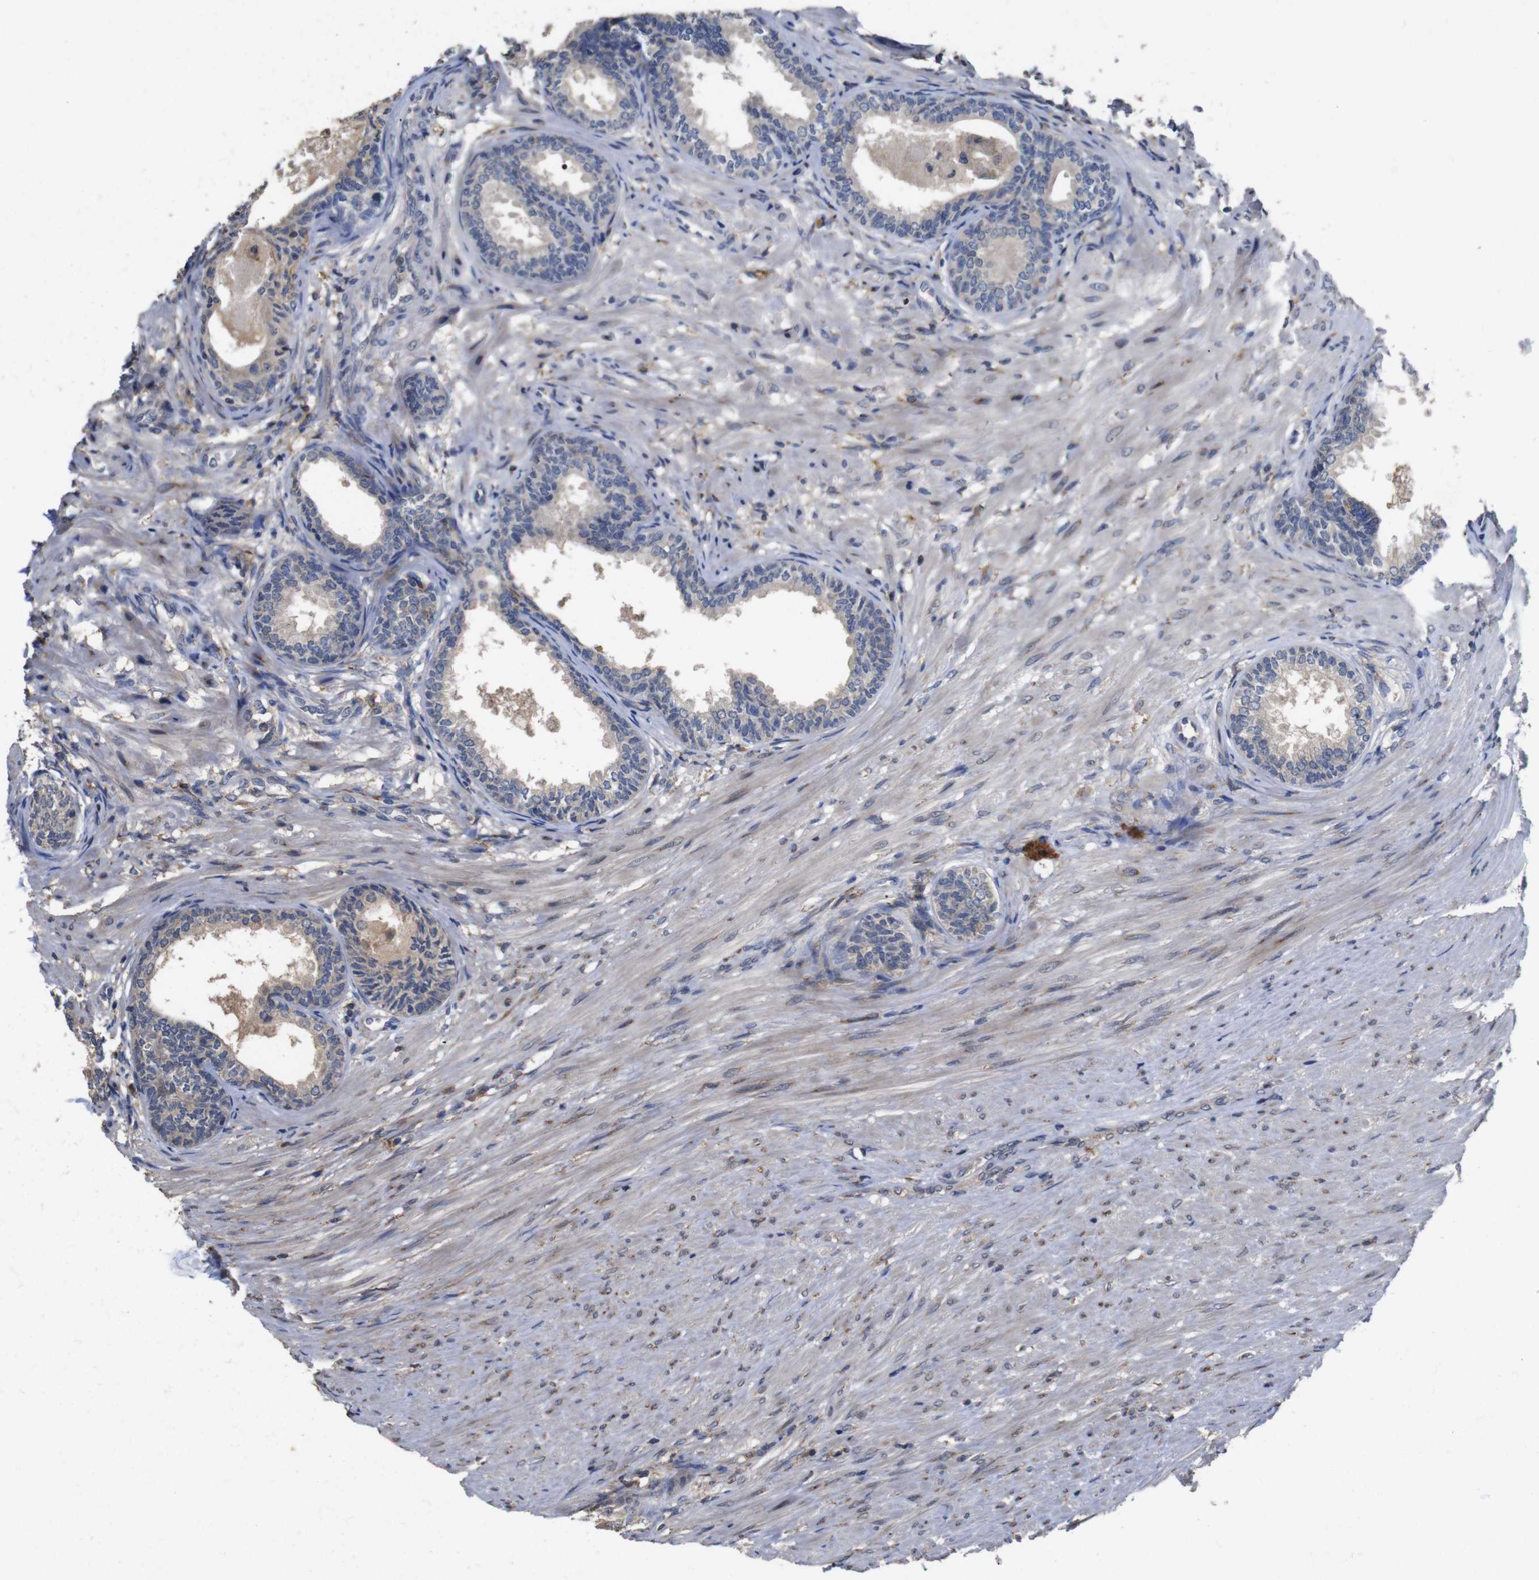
{"staining": {"intensity": "weak", "quantity": "25%-75%", "location": "cytoplasmic/membranous"}, "tissue": "prostate", "cell_type": "Glandular cells", "image_type": "normal", "snomed": [{"axis": "morphology", "description": "Normal tissue, NOS"}, {"axis": "topography", "description": "Prostate"}], "caption": "A brown stain shows weak cytoplasmic/membranous positivity of a protein in glandular cells of benign human prostate.", "gene": "ARHGAP24", "patient": {"sex": "male", "age": 76}}